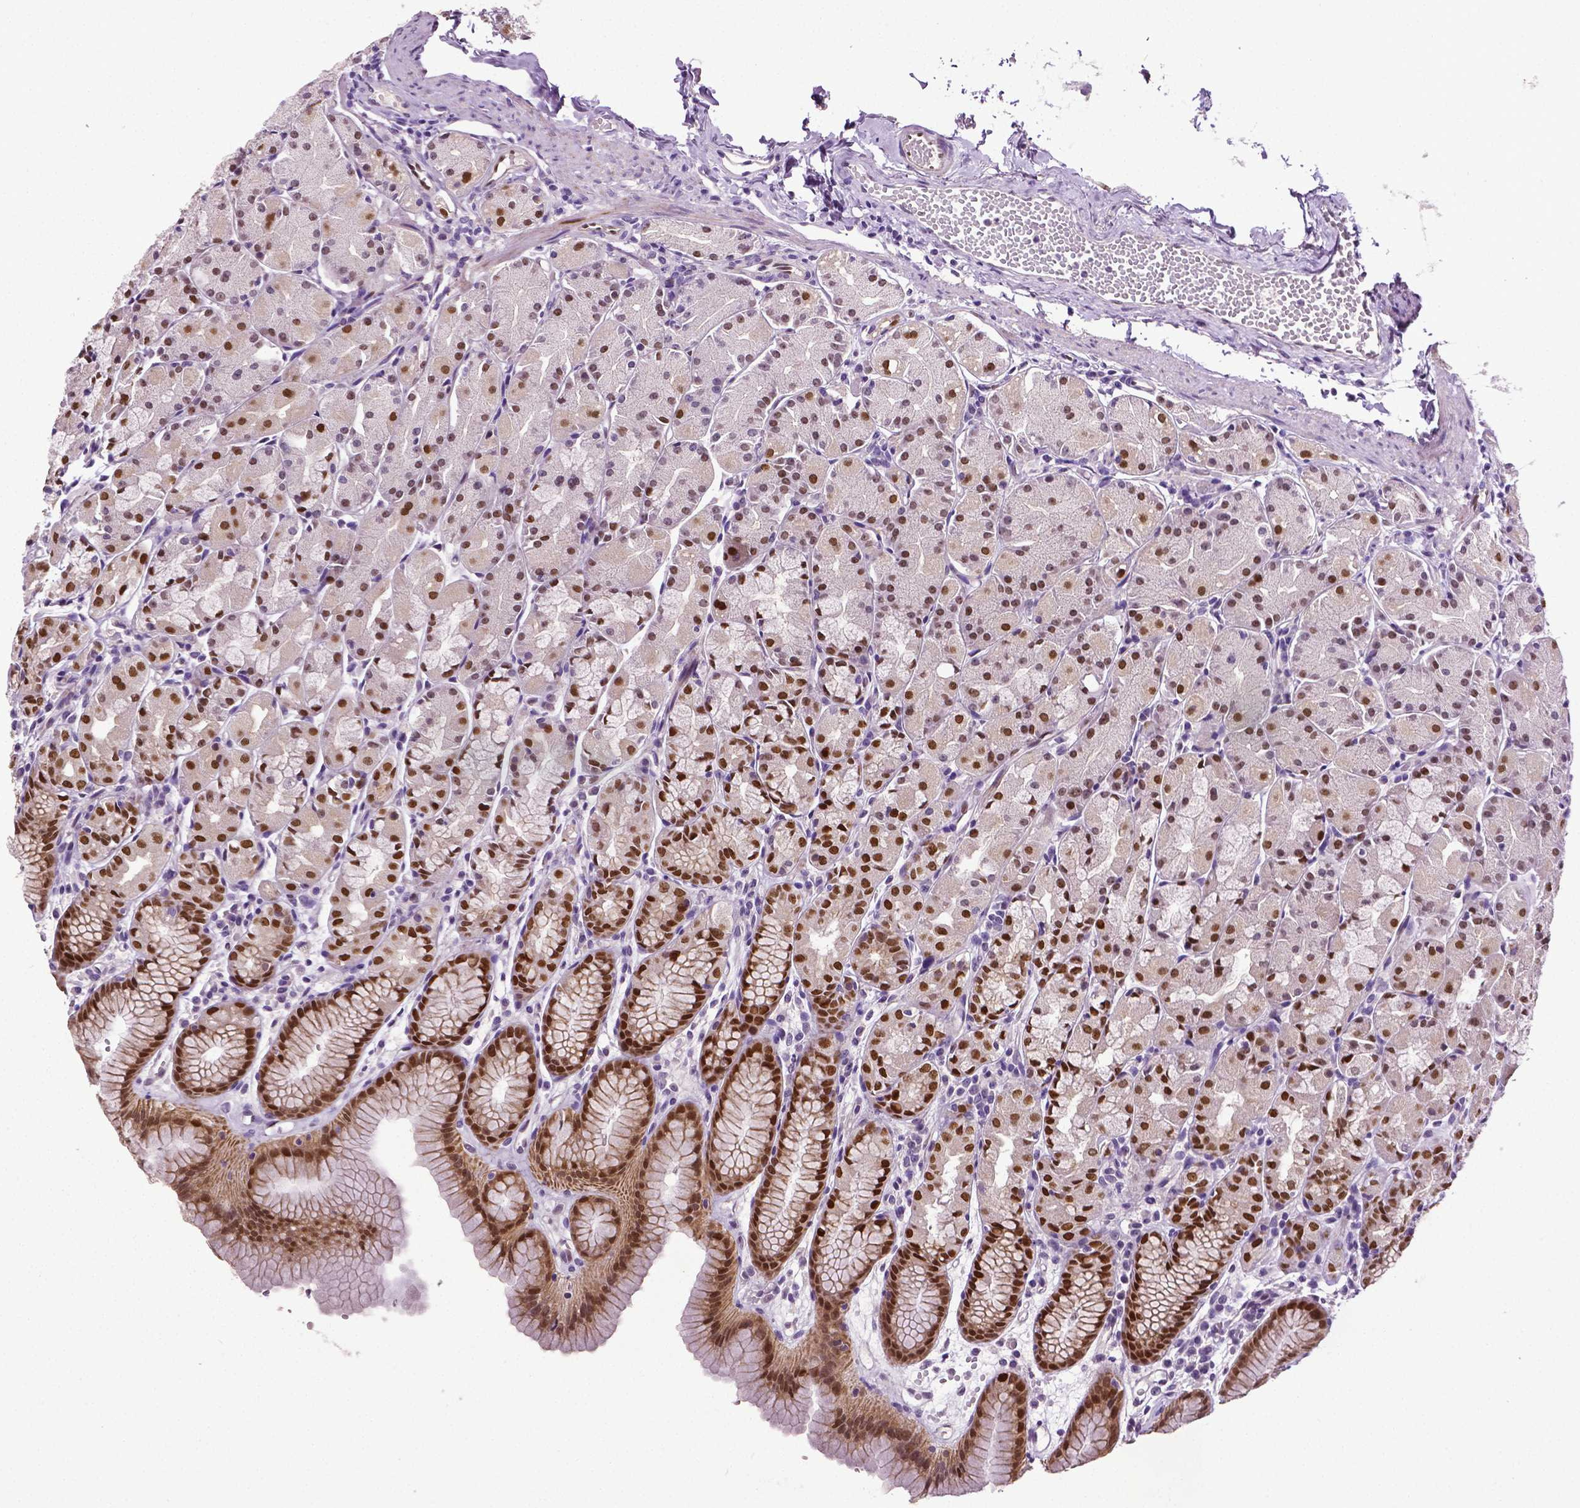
{"staining": {"intensity": "strong", "quantity": "25%-75%", "location": "nuclear"}, "tissue": "stomach", "cell_type": "Glandular cells", "image_type": "normal", "snomed": [{"axis": "morphology", "description": "Normal tissue, NOS"}, {"axis": "topography", "description": "Stomach, upper"}], "caption": "Benign stomach shows strong nuclear staining in approximately 25%-75% of glandular cells, visualized by immunohistochemistry. Using DAB (brown) and hematoxylin (blue) stains, captured at high magnification using brightfield microscopy.", "gene": "PTGER3", "patient": {"sex": "male", "age": 47}}